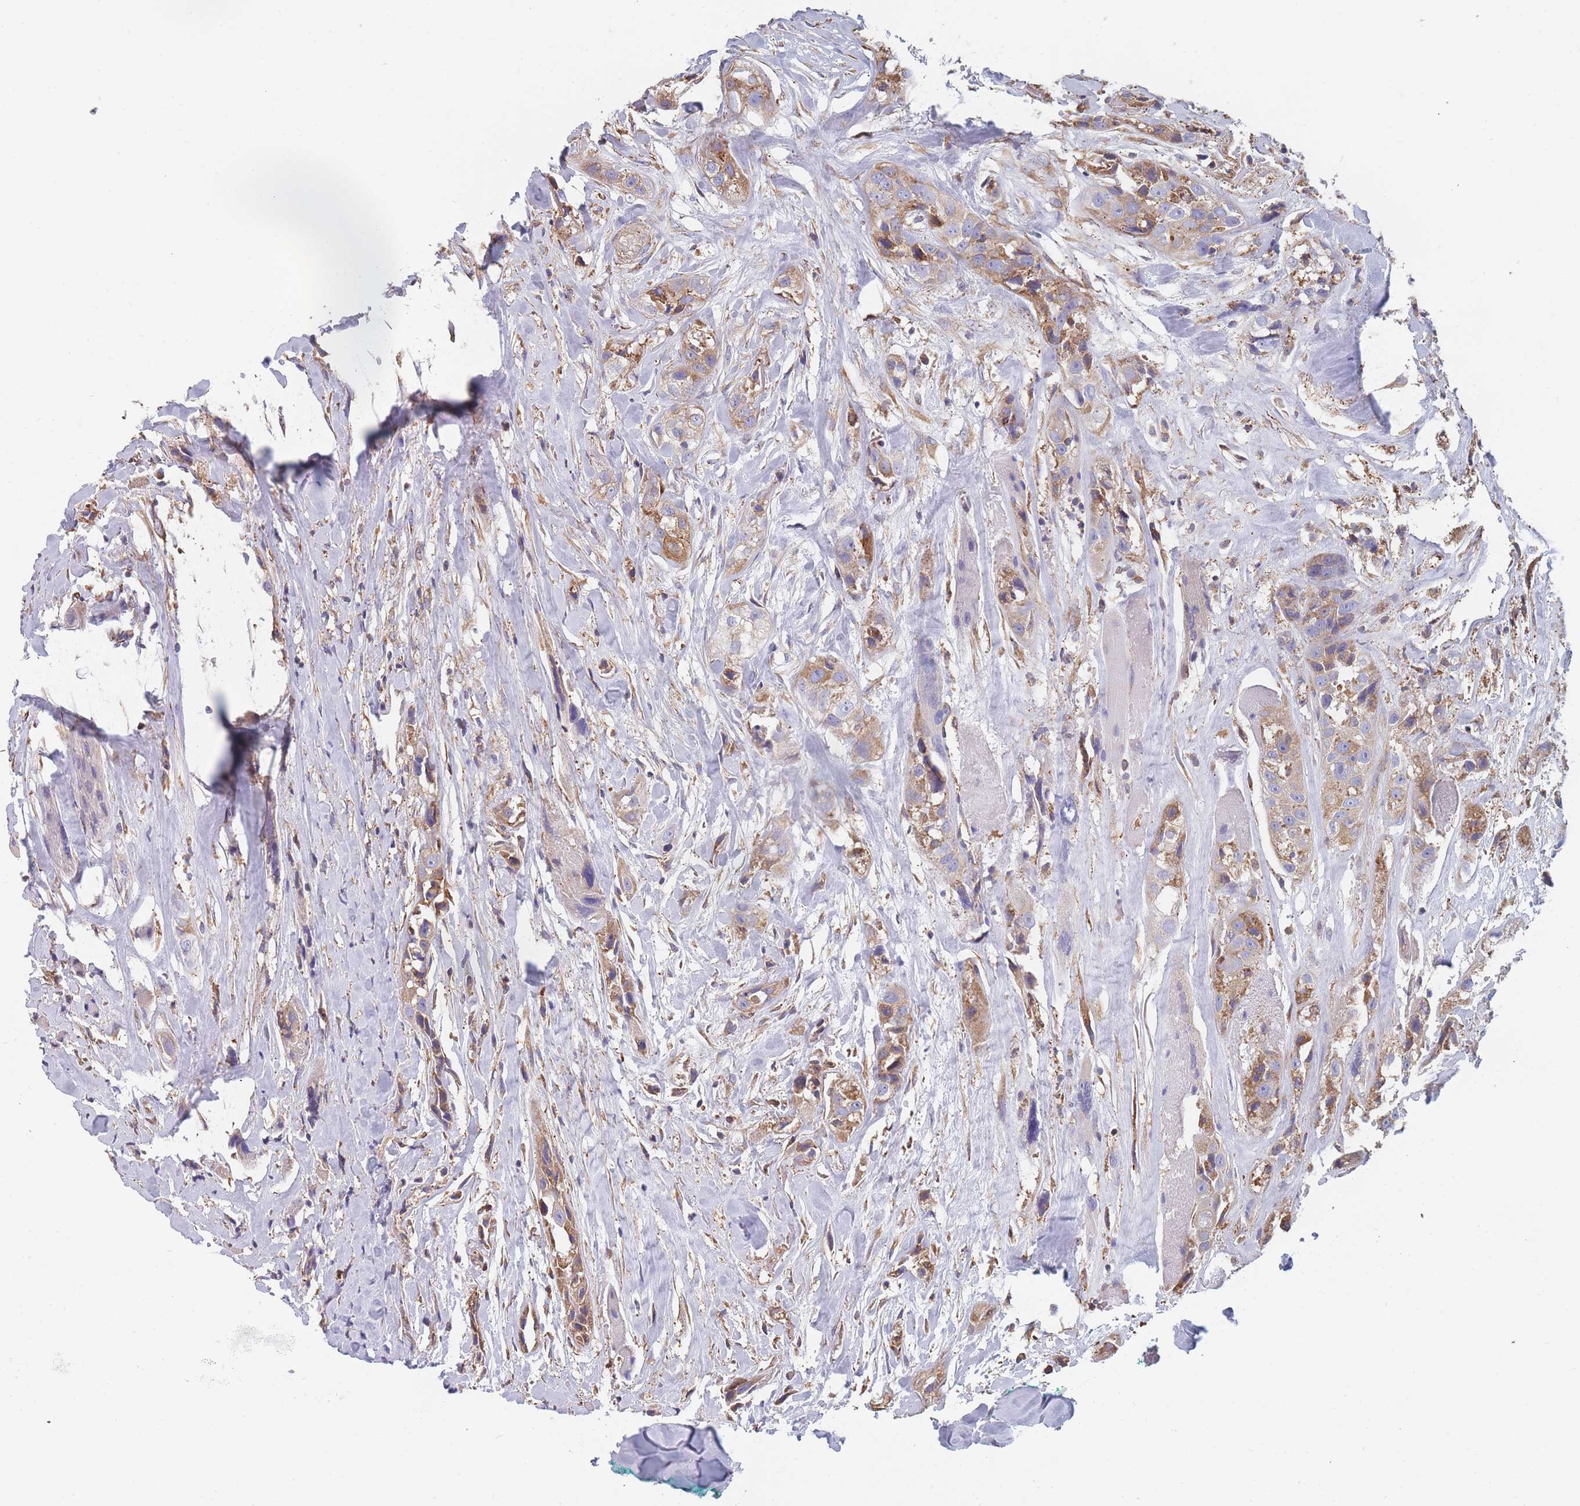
{"staining": {"intensity": "moderate", "quantity": ">75%", "location": "cytoplasmic/membranous"}, "tissue": "head and neck cancer", "cell_type": "Tumor cells", "image_type": "cancer", "snomed": [{"axis": "morphology", "description": "Normal tissue, NOS"}, {"axis": "morphology", "description": "Squamous cell carcinoma, NOS"}, {"axis": "topography", "description": "Skeletal muscle"}, {"axis": "topography", "description": "Head-Neck"}], "caption": "This is an image of immunohistochemistry (IHC) staining of head and neck squamous cell carcinoma, which shows moderate expression in the cytoplasmic/membranous of tumor cells.", "gene": "OR7C2", "patient": {"sex": "male", "age": 51}}